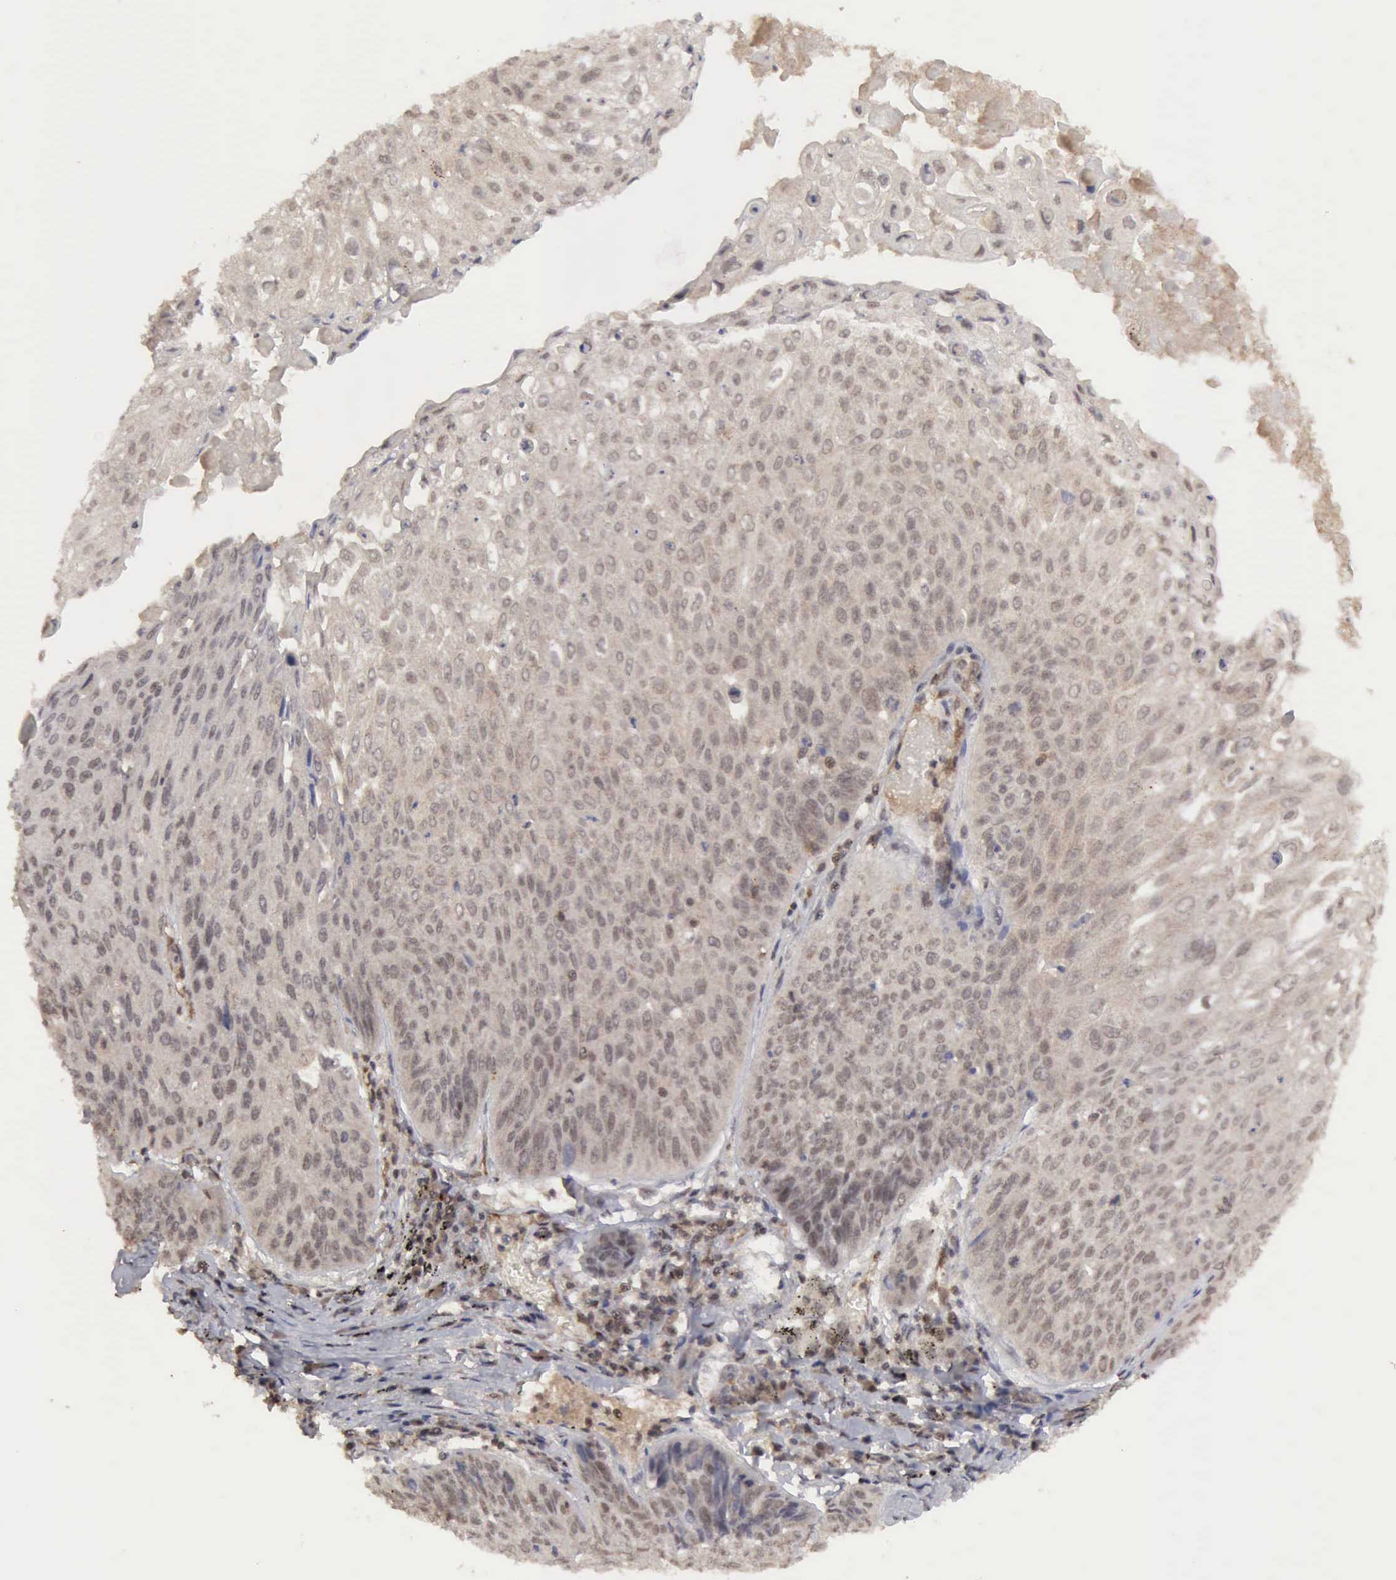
{"staining": {"intensity": "weak", "quantity": "<25%", "location": "nuclear"}, "tissue": "lung cancer", "cell_type": "Tumor cells", "image_type": "cancer", "snomed": [{"axis": "morphology", "description": "Adenocarcinoma, NOS"}, {"axis": "topography", "description": "Lung"}], "caption": "Immunohistochemical staining of human lung adenocarcinoma displays no significant expression in tumor cells.", "gene": "CDKN2A", "patient": {"sex": "male", "age": 60}}